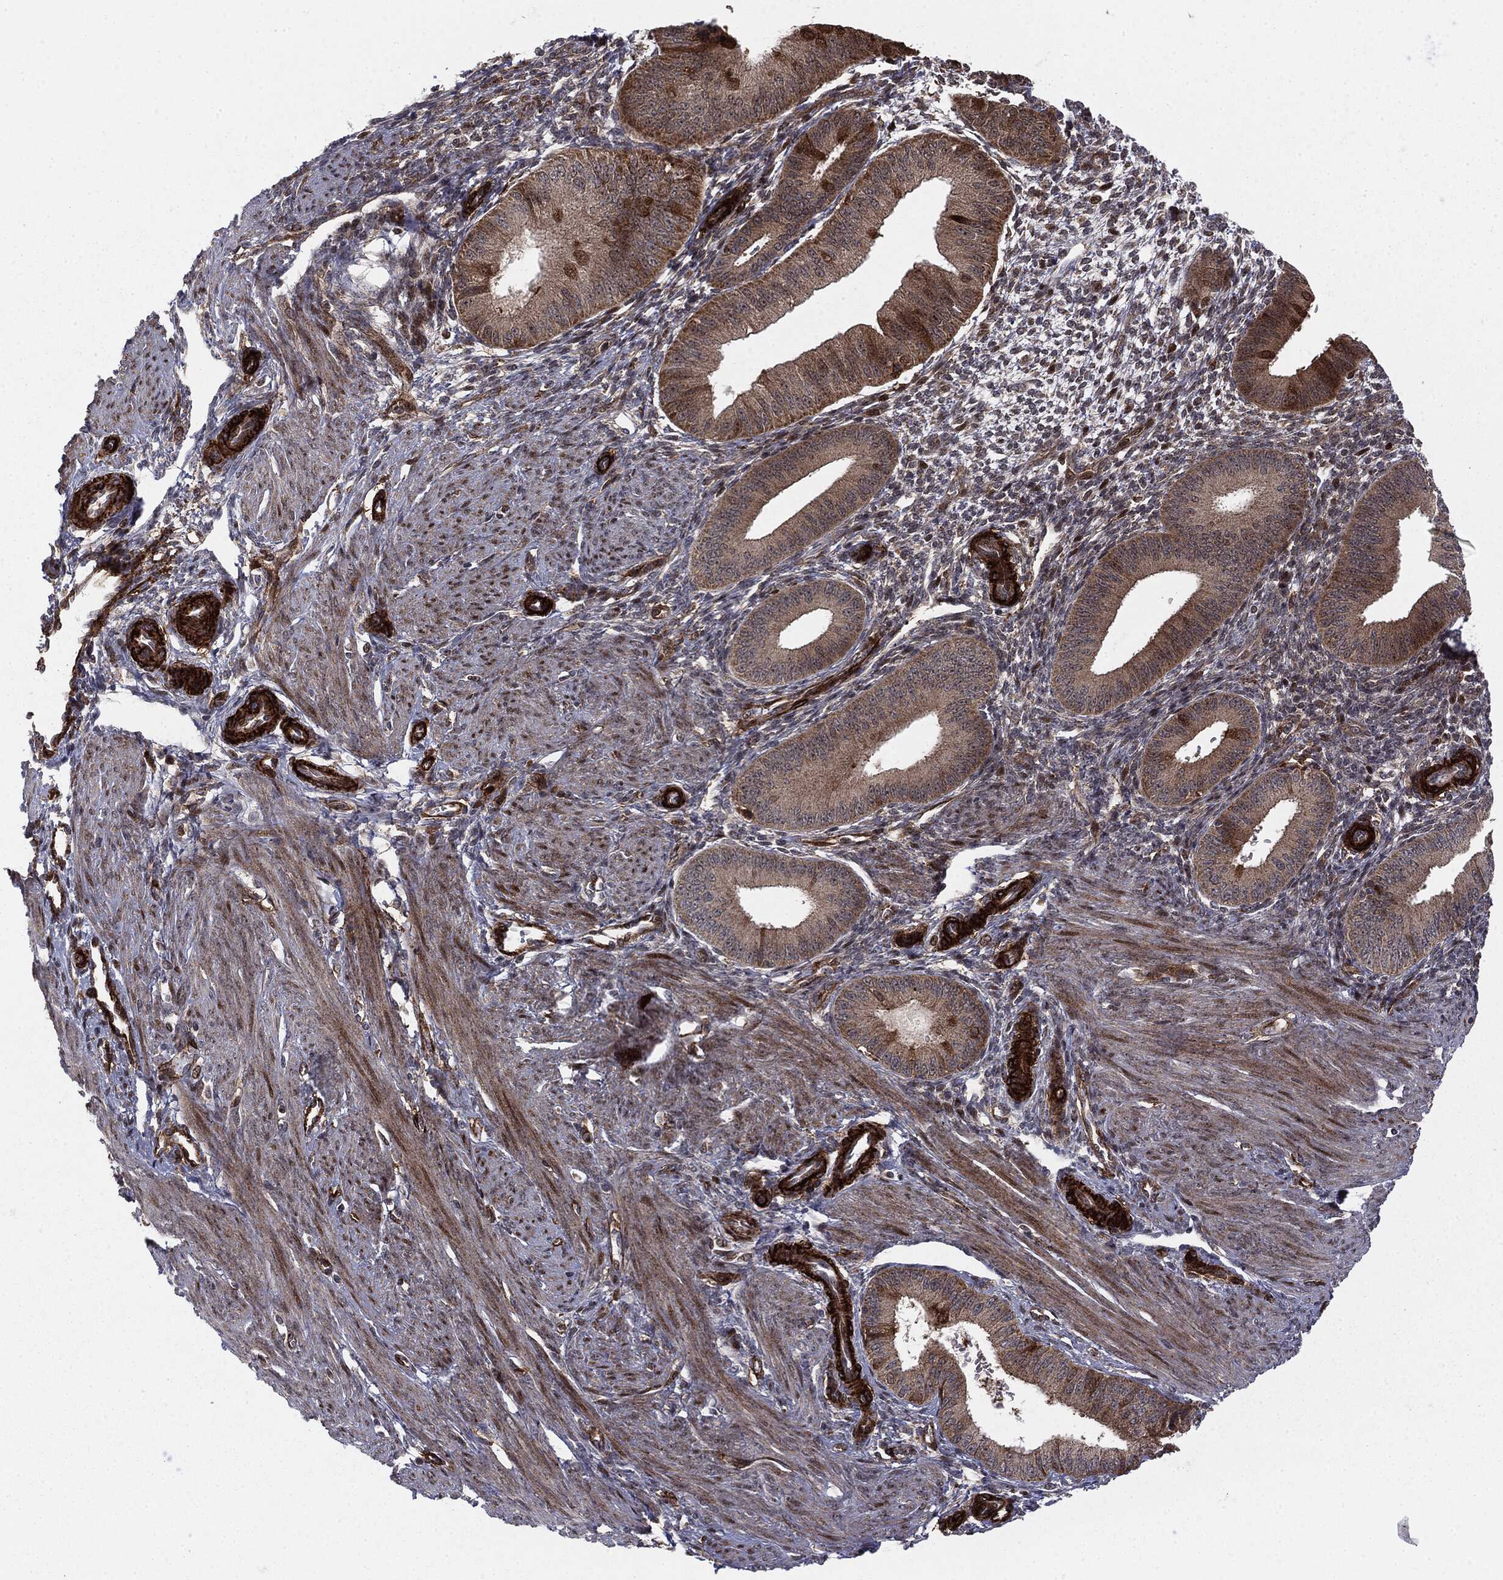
{"staining": {"intensity": "moderate", "quantity": "<25%", "location": "cytoplasmic/membranous"}, "tissue": "endometrium", "cell_type": "Cells in endometrial stroma", "image_type": "normal", "snomed": [{"axis": "morphology", "description": "Normal tissue, NOS"}, {"axis": "topography", "description": "Endometrium"}], "caption": "Immunohistochemical staining of benign human endometrium reveals <25% levels of moderate cytoplasmic/membranous protein expression in approximately <25% of cells in endometrial stroma. (brown staining indicates protein expression, while blue staining denotes nuclei).", "gene": "PTEN", "patient": {"sex": "female", "age": 39}}